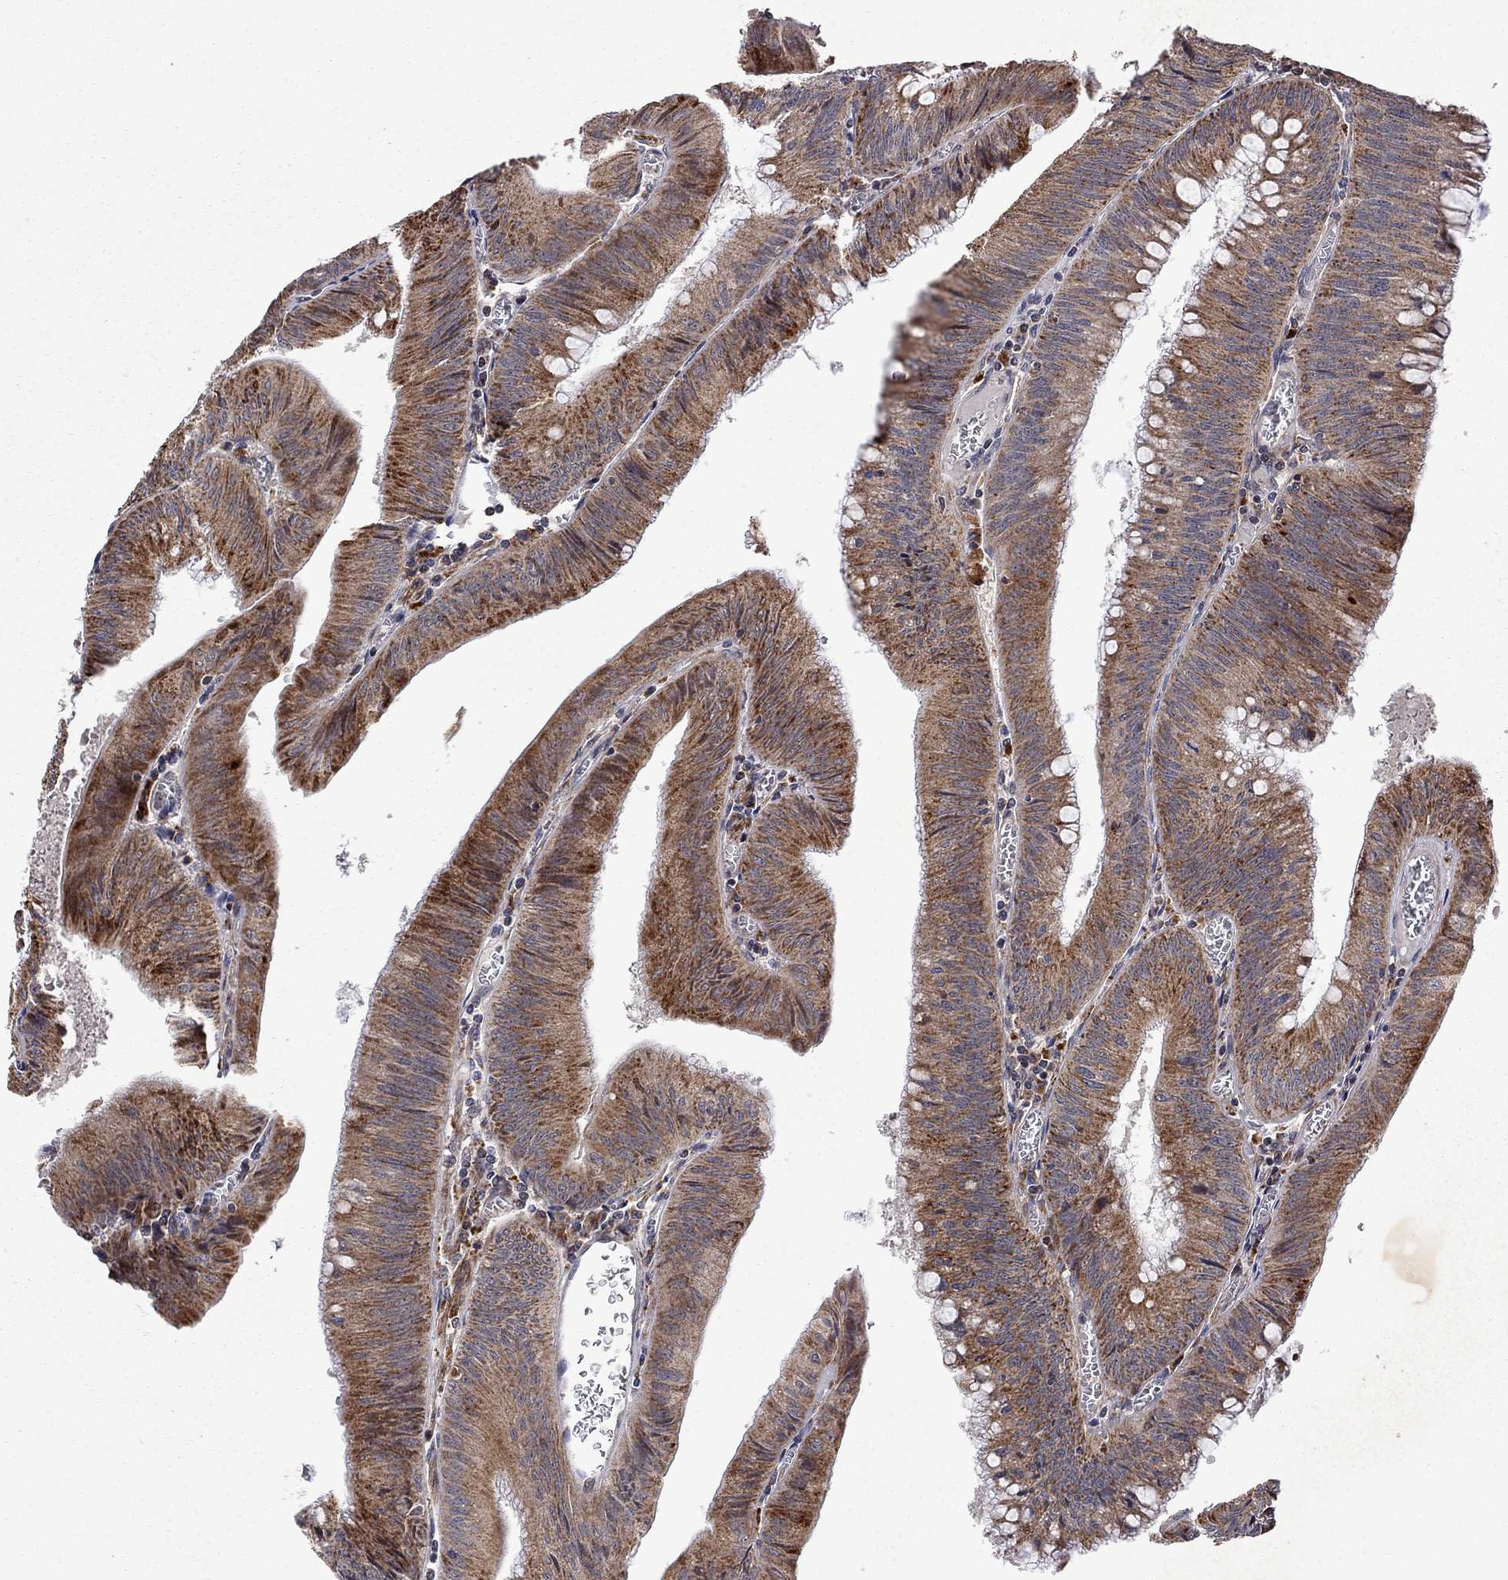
{"staining": {"intensity": "strong", "quantity": "<25%", "location": "cytoplasmic/membranous"}, "tissue": "colorectal cancer", "cell_type": "Tumor cells", "image_type": "cancer", "snomed": [{"axis": "morphology", "description": "Adenocarcinoma, NOS"}, {"axis": "topography", "description": "Rectum"}], "caption": "This image reveals colorectal adenocarcinoma stained with IHC to label a protein in brown. The cytoplasmic/membranous of tumor cells show strong positivity for the protein. Nuclei are counter-stained blue.", "gene": "IDS", "patient": {"sex": "female", "age": 72}}